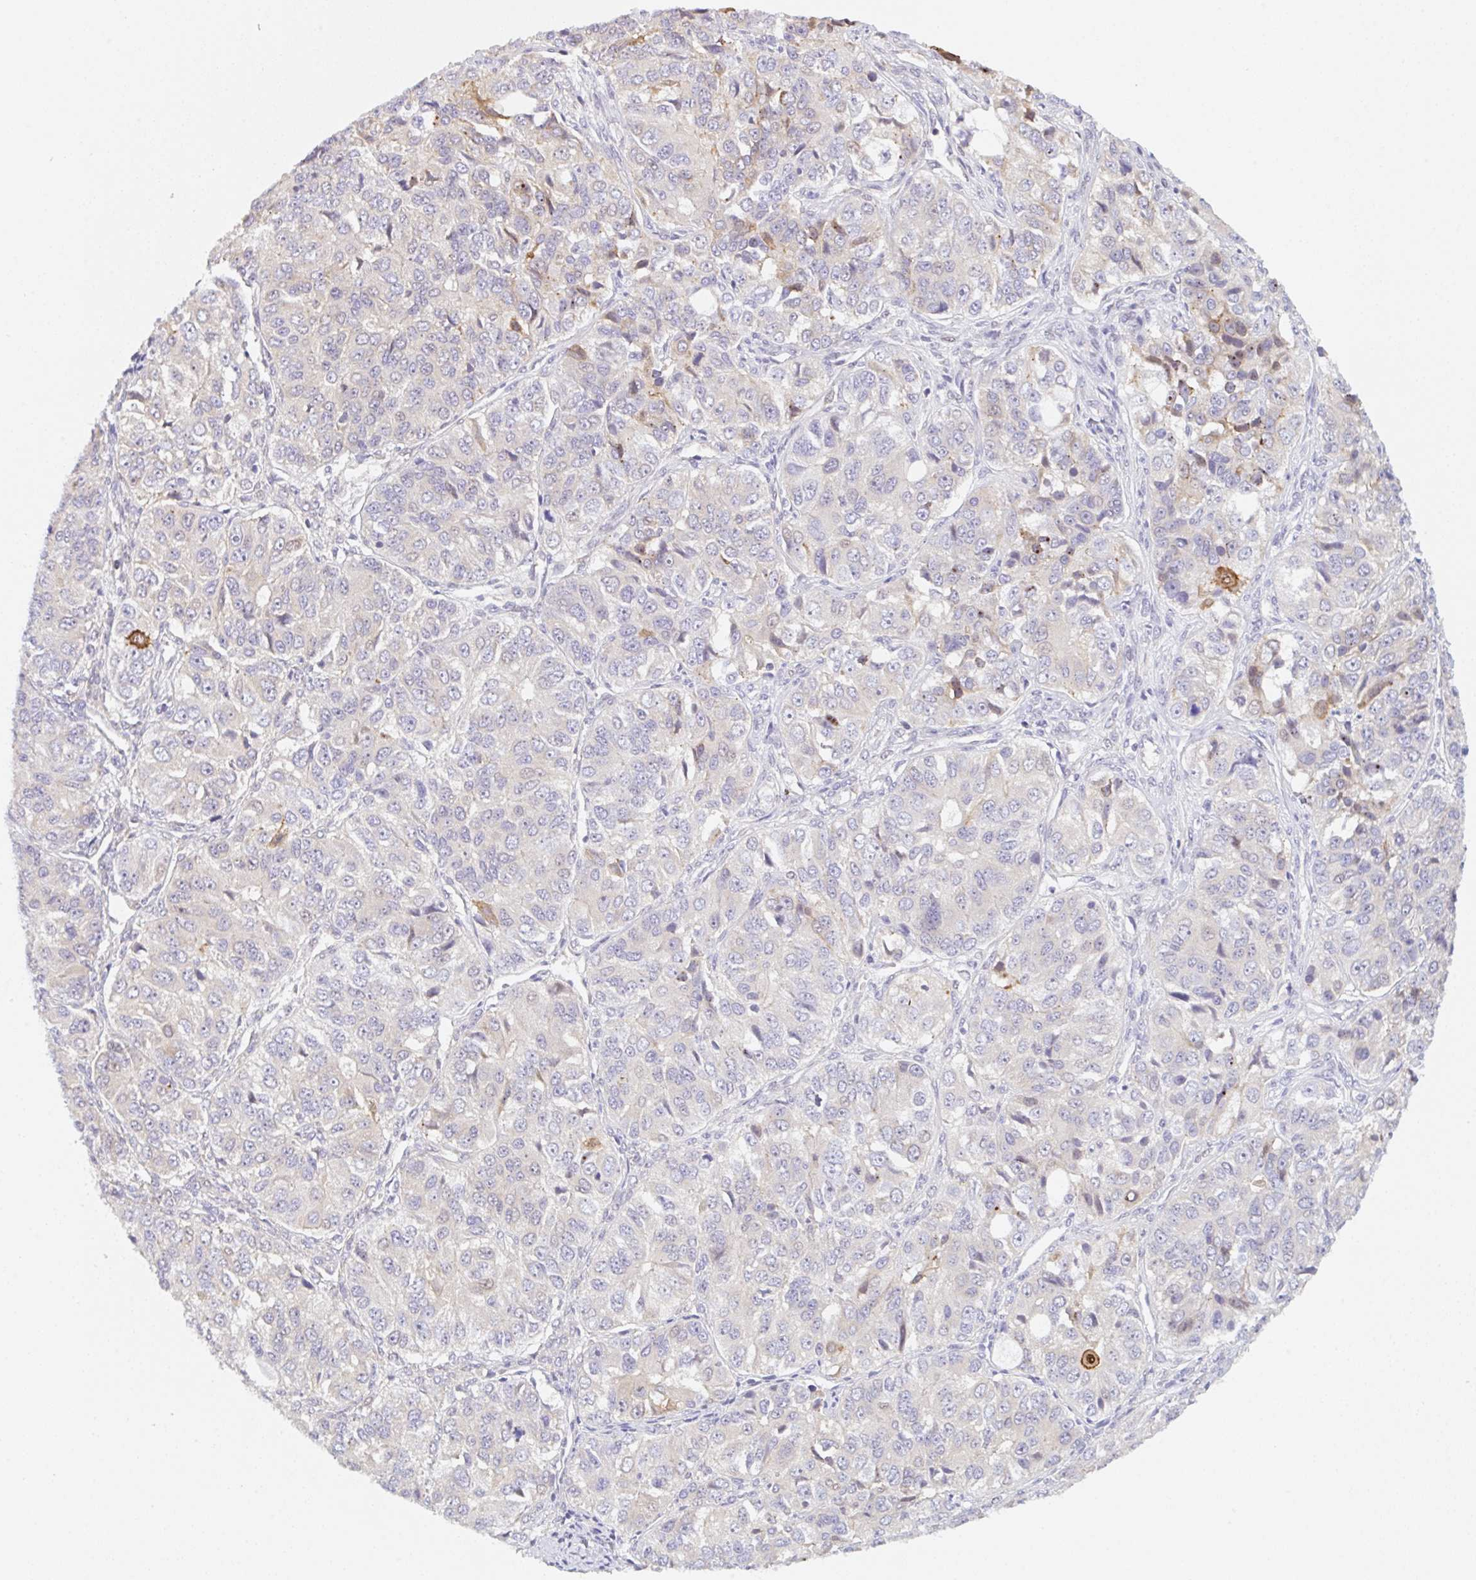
{"staining": {"intensity": "moderate", "quantity": "<25%", "location": "cytoplasmic/membranous,nuclear"}, "tissue": "ovarian cancer", "cell_type": "Tumor cells", "image_type": "cancer", "snomed": [{"axis": "morphology", "description": "Carcinoma, endometroid"}, {"axis": "topography", "description": "Ovary"}], "caption": "Tumor cells exhibit moderate cytoplasmic/membranous and nuclear expression in approximately <25% of cells in ovarian endometroid carcinoma.", "gene": "TBPL2", "patient": {"sex": "female", "age": 51}}